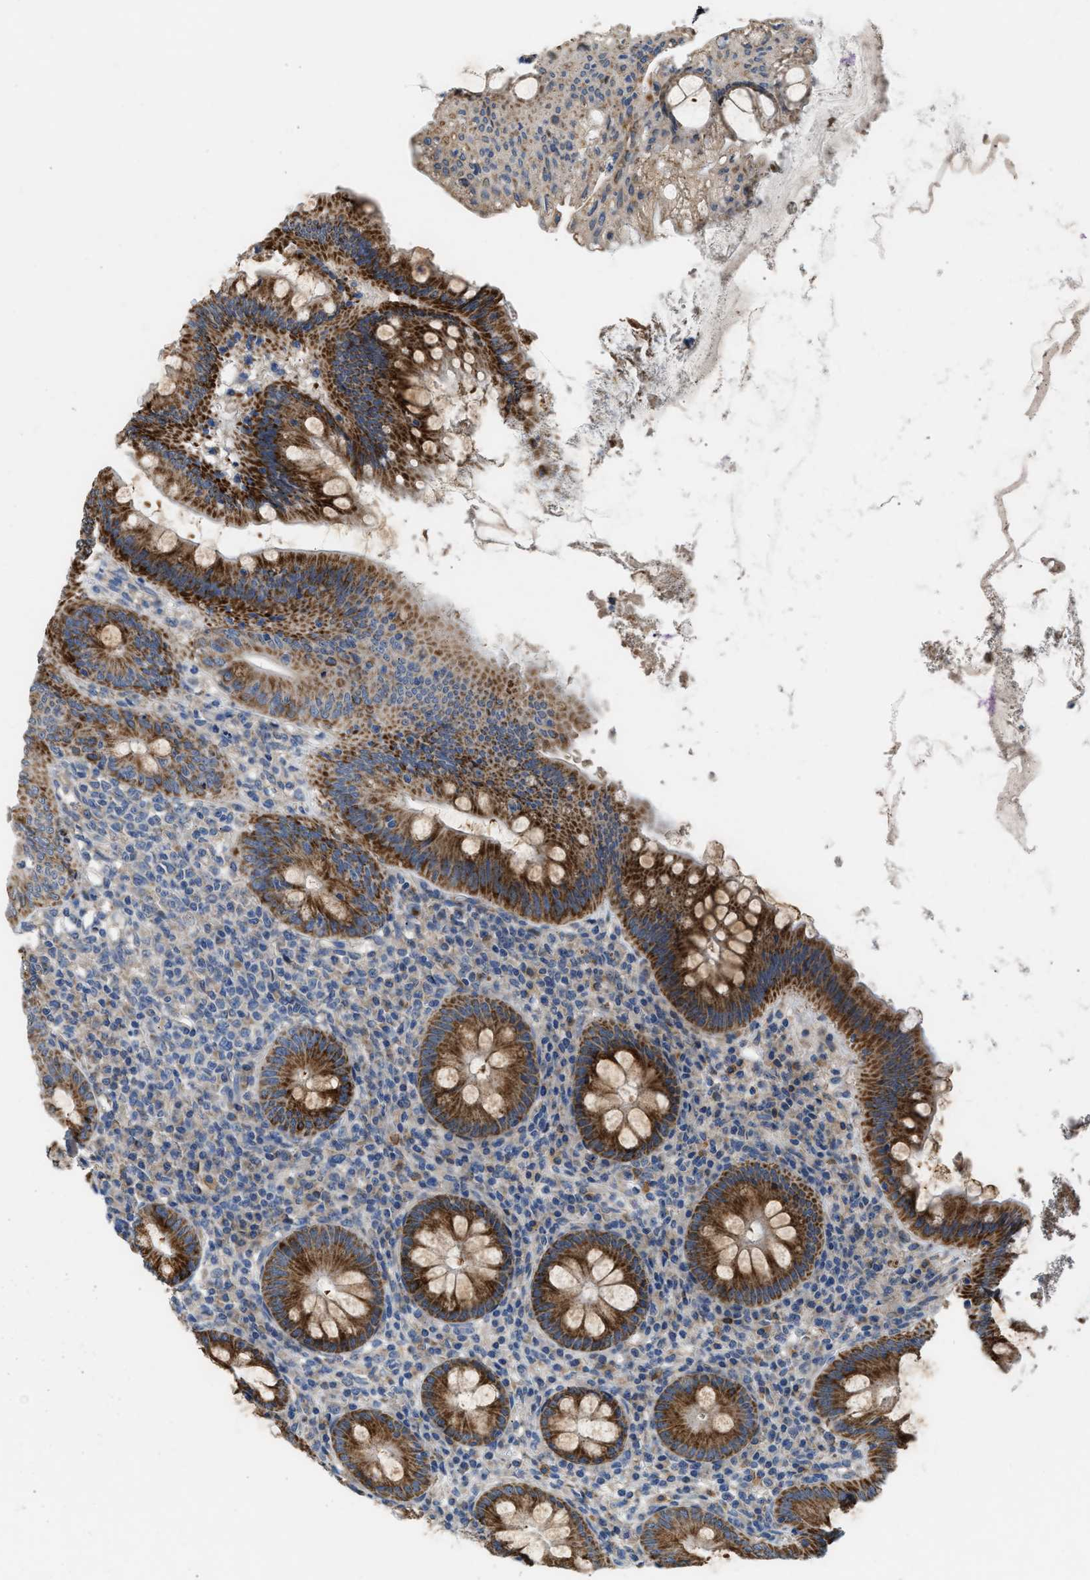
{"staining": {"intensity": "strong", "quantity": ">75%", "location": "cytoplasmic/membranous"}, "tissue": "appendix", "cell_type": "Glandular cells", "image_type": "normal", "snomed": [{"axis": "morphology", "description": "Normal tissue, NOS"}, {"axis": "topography", "description": "Appendix"}], "caption": "IHC photomicrograph of benign appendix: appendix stained using IHC reveals high levels of strong protein expression localized specifically in the cytoplasmic/membranous of glandular cells, appearing as a cytoplasmic/membranous brown color.", "gene": "TMEM150A", "patient": {"sex": "male", "age": 56}}